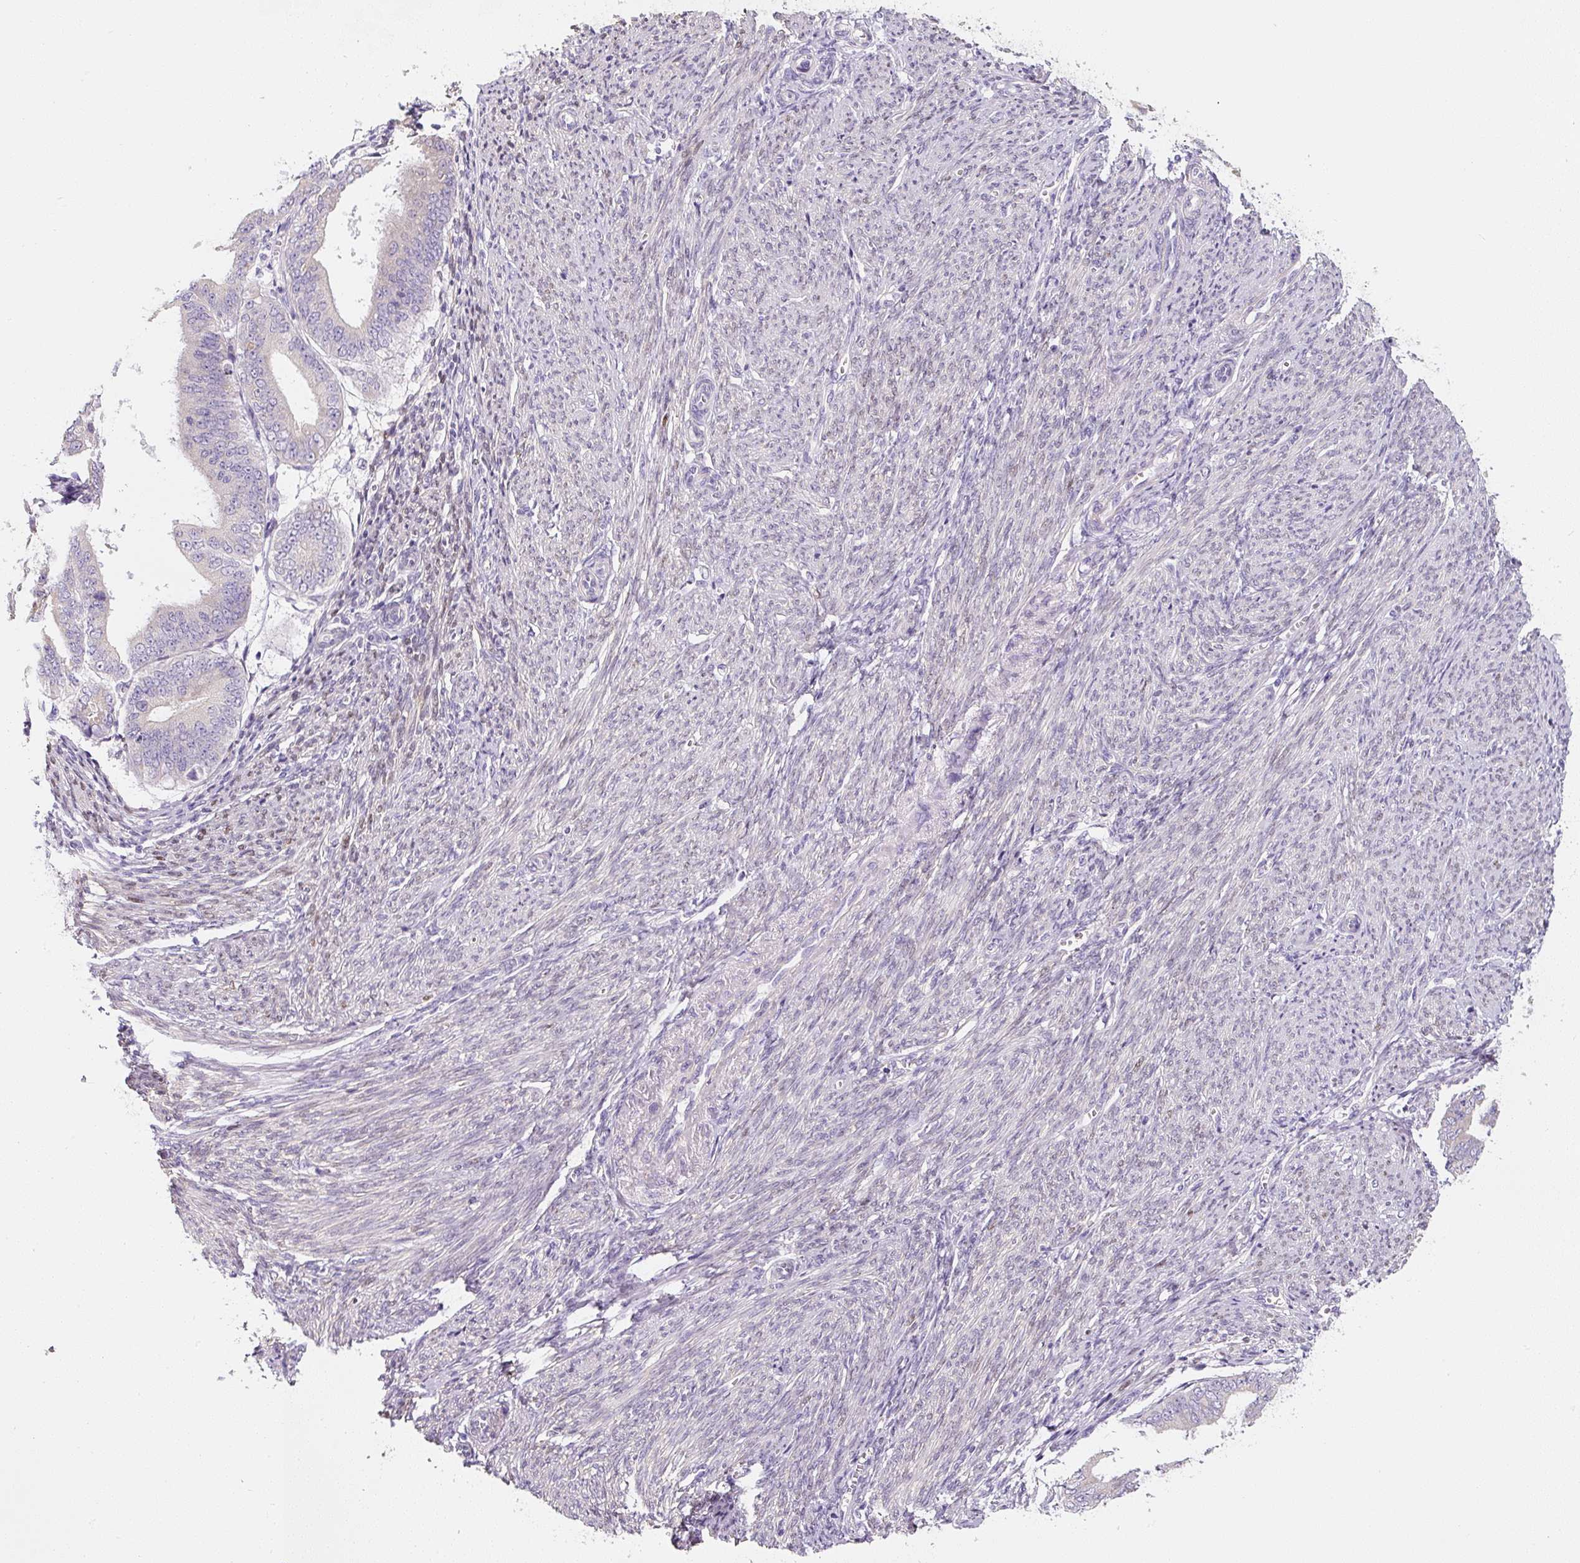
{"staining": {"intensity": "negative", "quantity": "none", "location": "none"}, "tissue": "endometrial cancer", "cell_type": "Tumor cells", "image_type": "cancer", "snomed": [{"axis": "morphology", "description": "Adenocarcinoma, NOS"}, {"axis": "topography", "description": "Endometrium"}], "caption": "An IHC image of adenocarcinoma (endometrial) is shown. There is no staining in tumor cells of adenocarcinoma (endometrial).", "gene": "PWWP3B", "patient": {"sex": "female", "age": 63}}